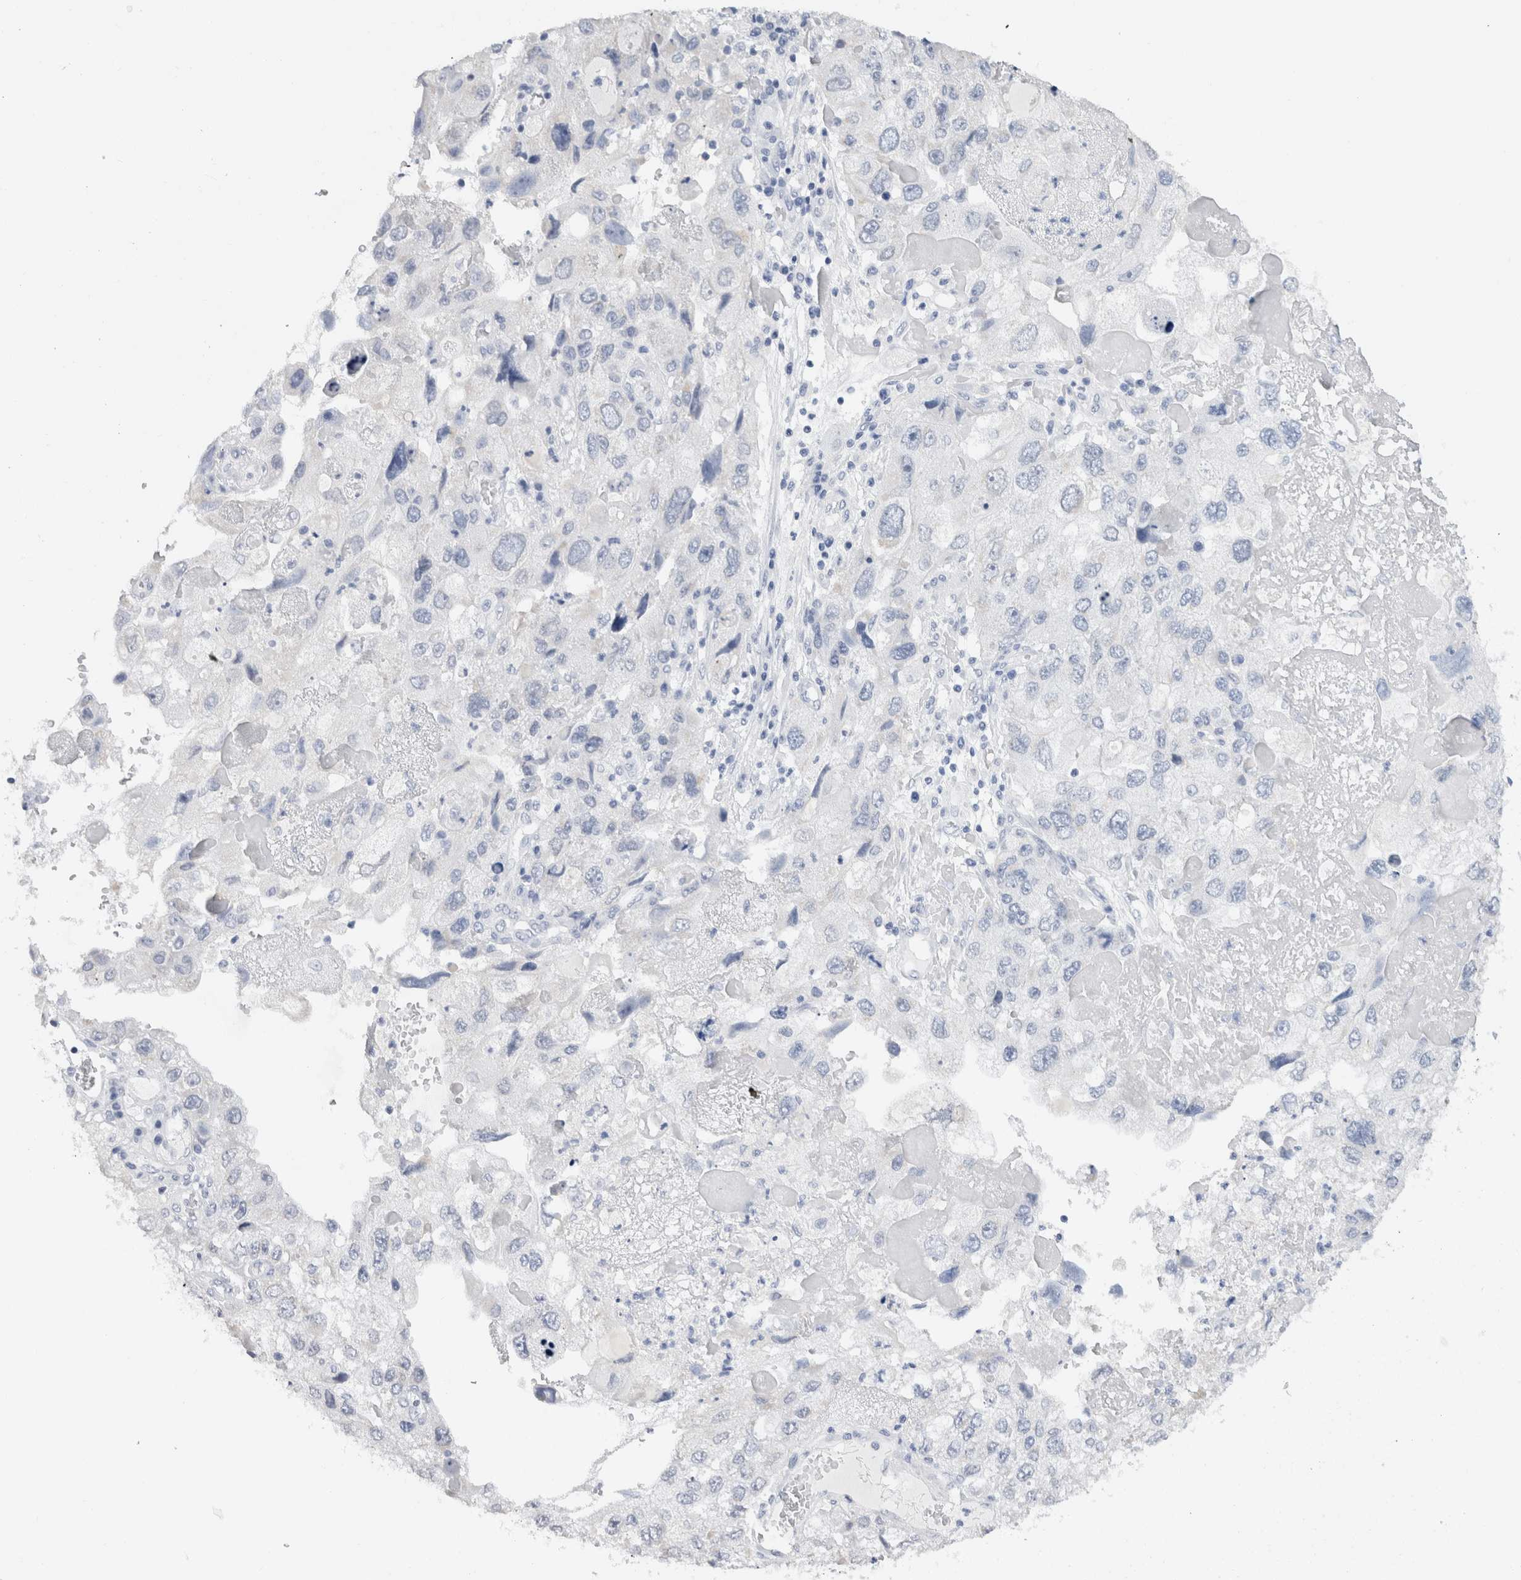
{"staining": {"intensity": "negative", "quantity": "none", "location": "none"}, "tissue": "endometrial cancer", "cell_type": "Tumor cells", "image_type": "cancer", "snomed": [{"axis": "morphology", "description": "Adenocarcinoma, NOS"}, {"axis": "topography", "description": "Endometrium"}], "caption": "Endometrial cancer (adenocarcinoma) stained for a protein using IHC displays no staining tumor cells.", "gene": "C9orf50", "patient": {"sex": "female", "age": 49}}